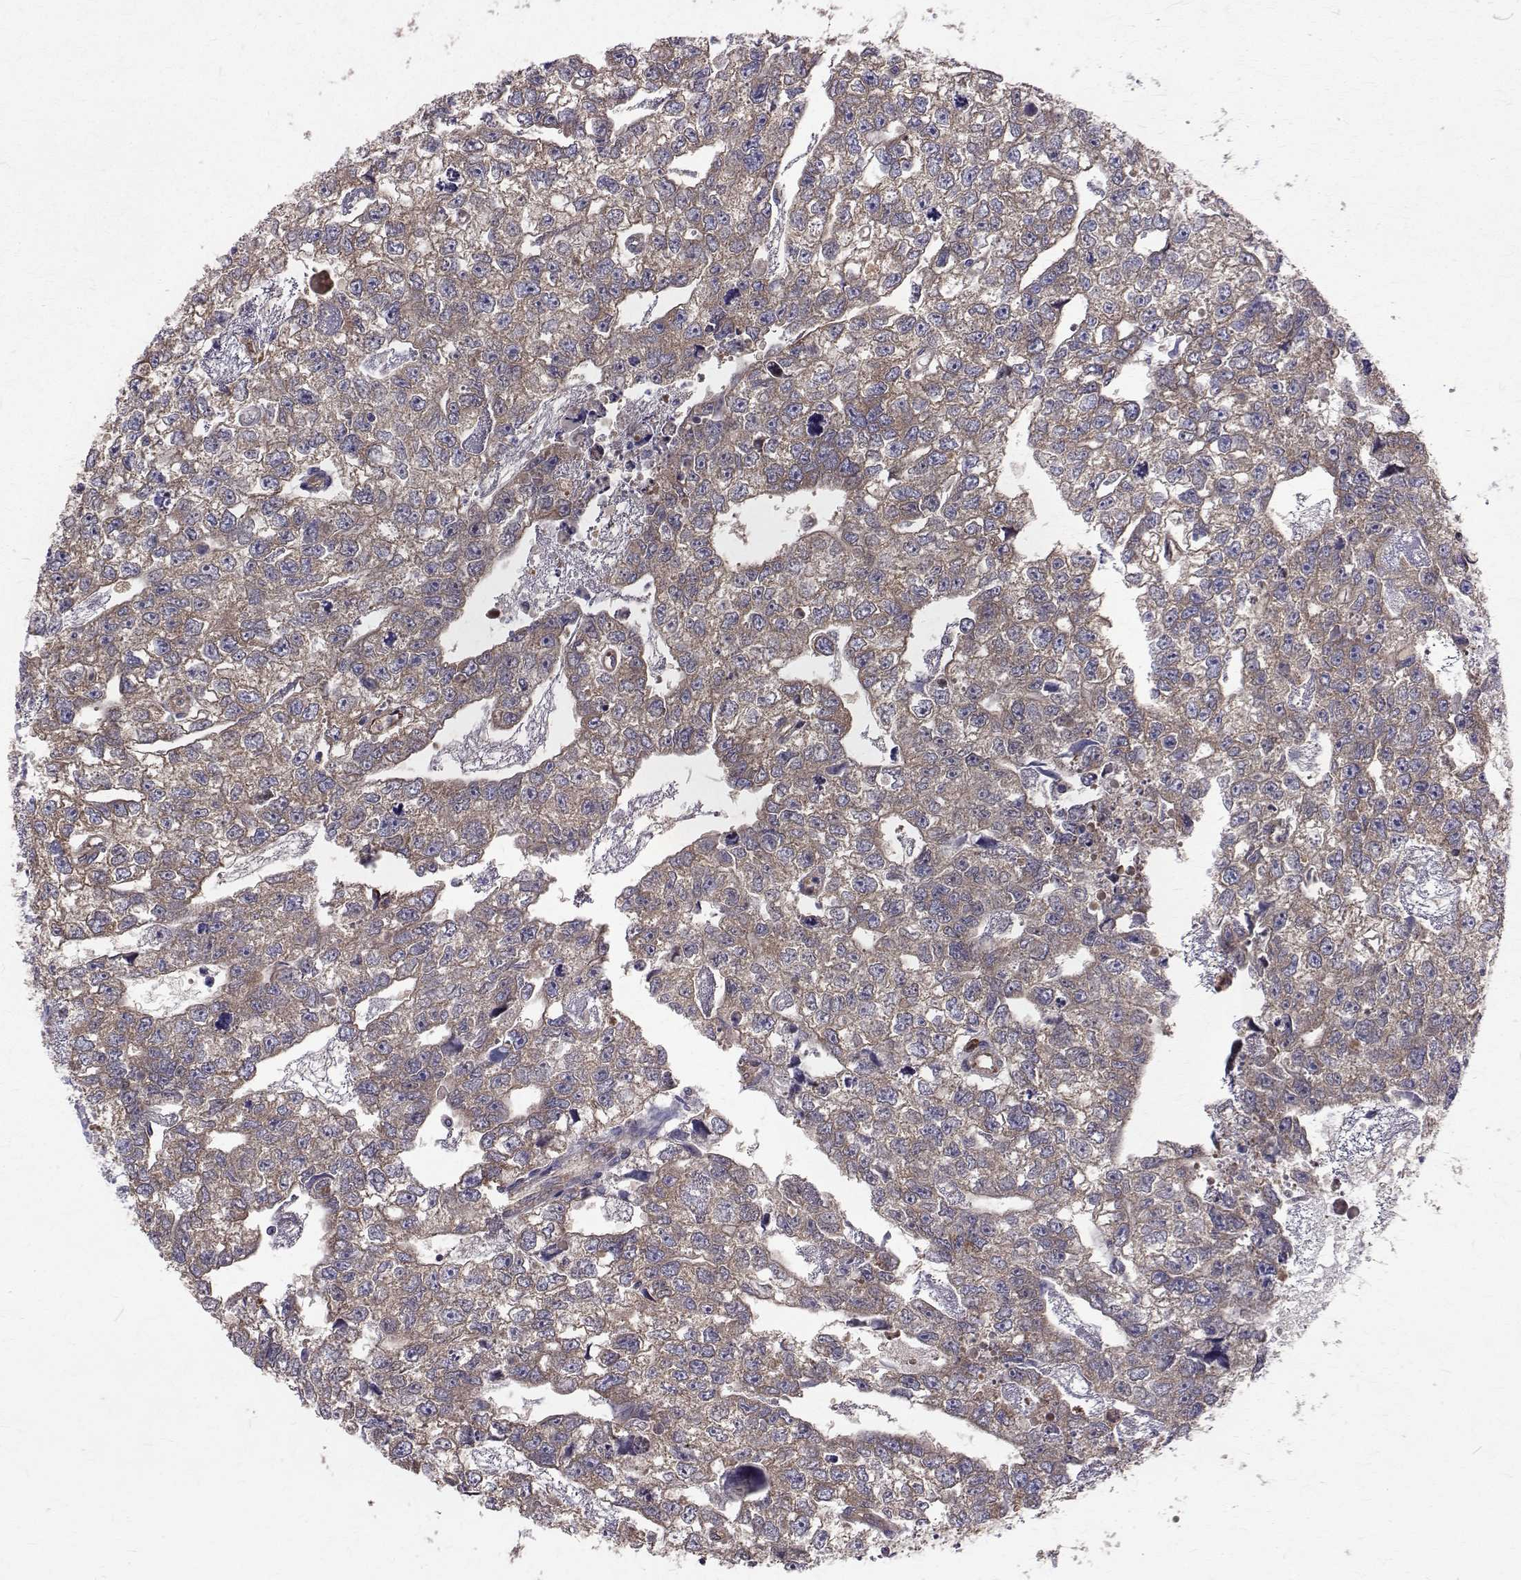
{"staining": {"intensity": "moderate", "quantity": ">75%", "location": "cytoplasmic/membranous"}, "tissue": "testis cancer", "cell_type": "Tumor cells", "image_type": "cancer", "snomed": [{"axis": "morphology", "description": "Carcinoma, Embryonal, NOS"}, {"axis": "morphology", "description": "Teratoma, malignant, NOS"}, {"axis": "topography", "description": "Testis"}], "caption": "Tumor cells demonstrate medium levels of moderate cytoplasmic/membranous positivity in approximately >75% of cells in human testis cancer (embryonal carcinoma).", "gene": "FARSB", "patient": {"sex": "male", "age": 44}}